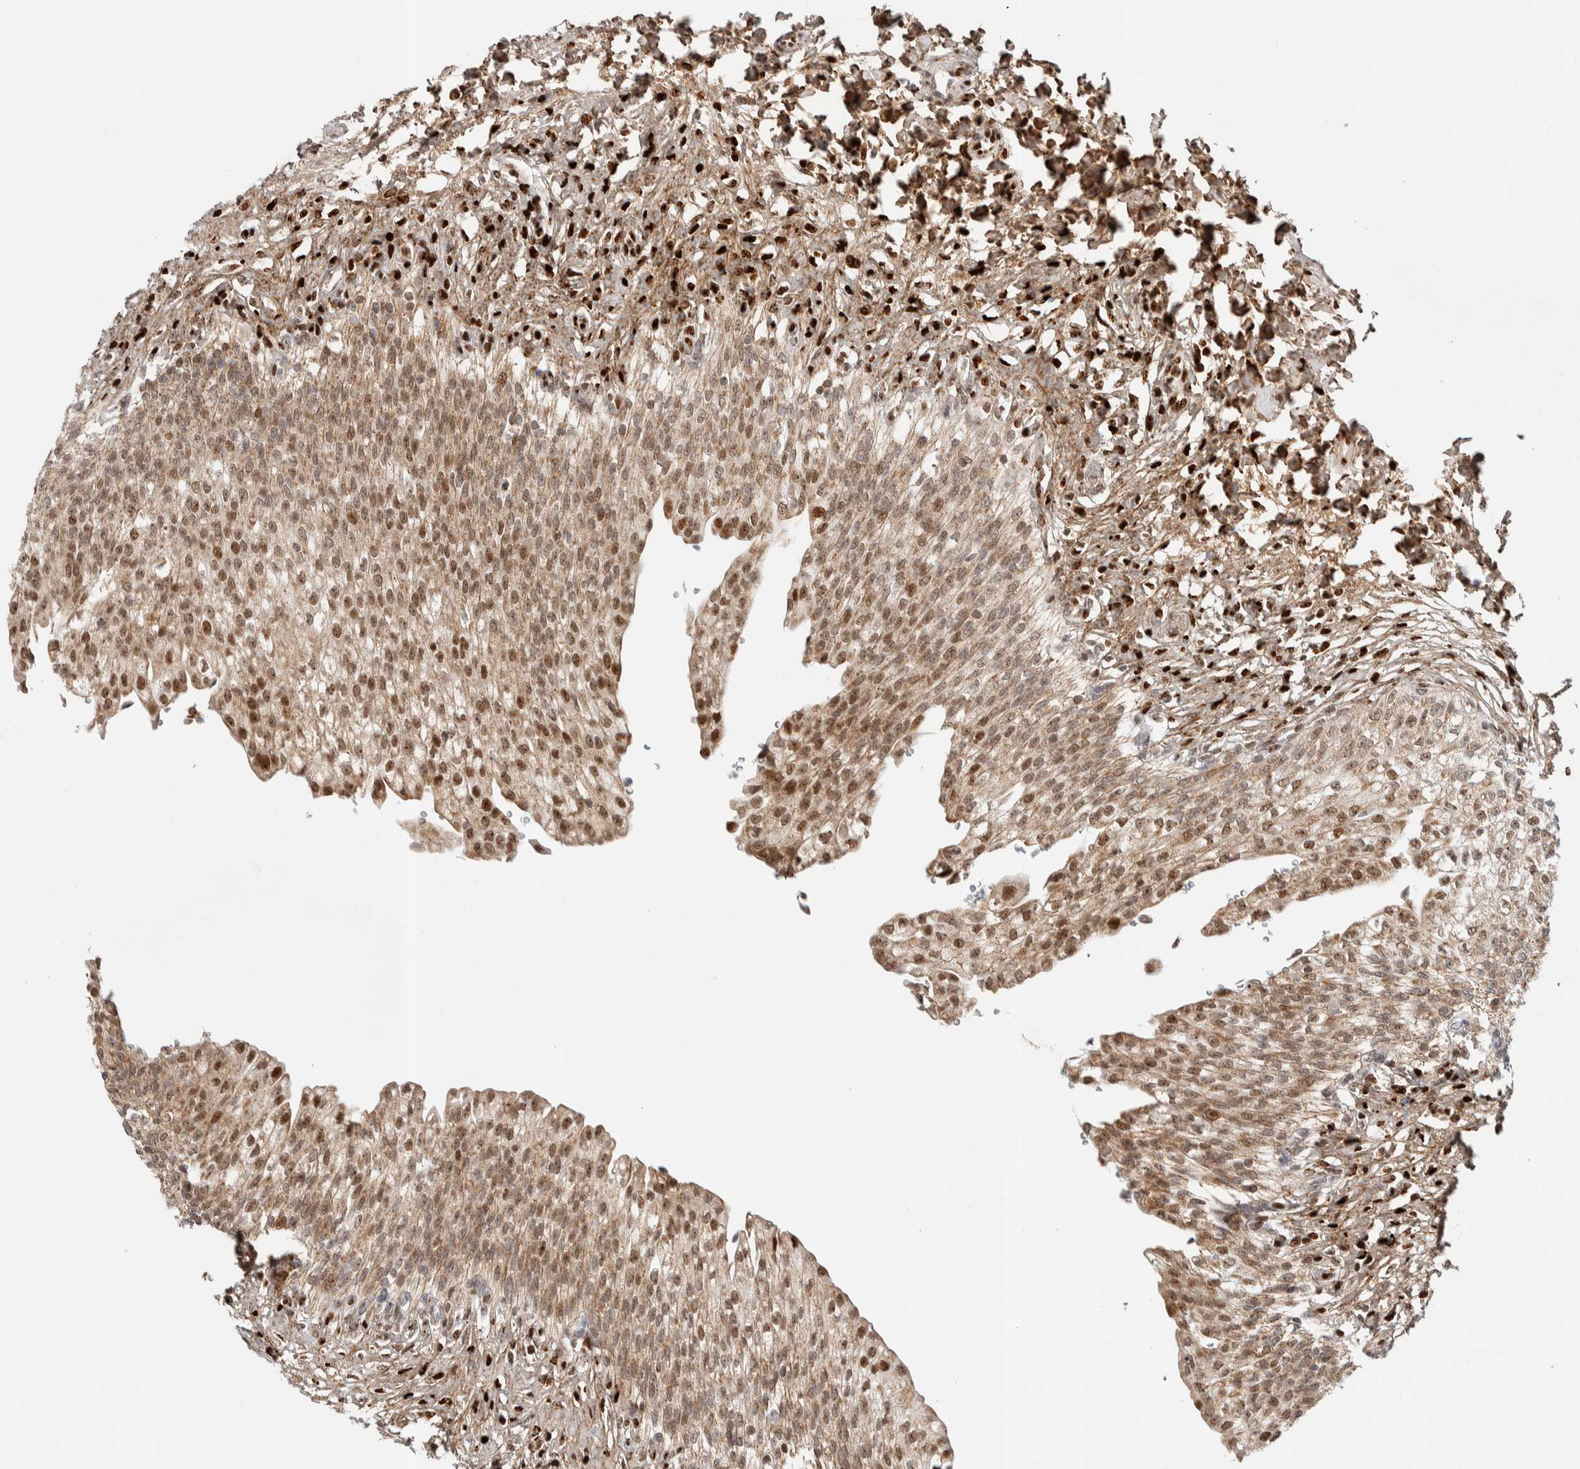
{"staining": {"intensity": "strong", "quantity": "25%-75%", "location": "cytoplasmic/membranous,nuclear"}, "tissue": "urinary bladder", "cell_type": "Urothelial cells", "image_type": "normal", "snomed": [{"axis": "morphology", "description": "Urothelial carcinoma, High grade"}, {"axis": "topography", "description": "Urinary bladder"}], "caption": "The photomicrograph reveals staining of normal urinary bladder, revealing strong cytoplasmic/membranous,nuclear protein expression (brown color) within urothelial cells. (Brightfield microscopy of DAB IHC at high magnification).", "gene": "TSPAN32", "patient": {"sex": "male", "age": 46}}